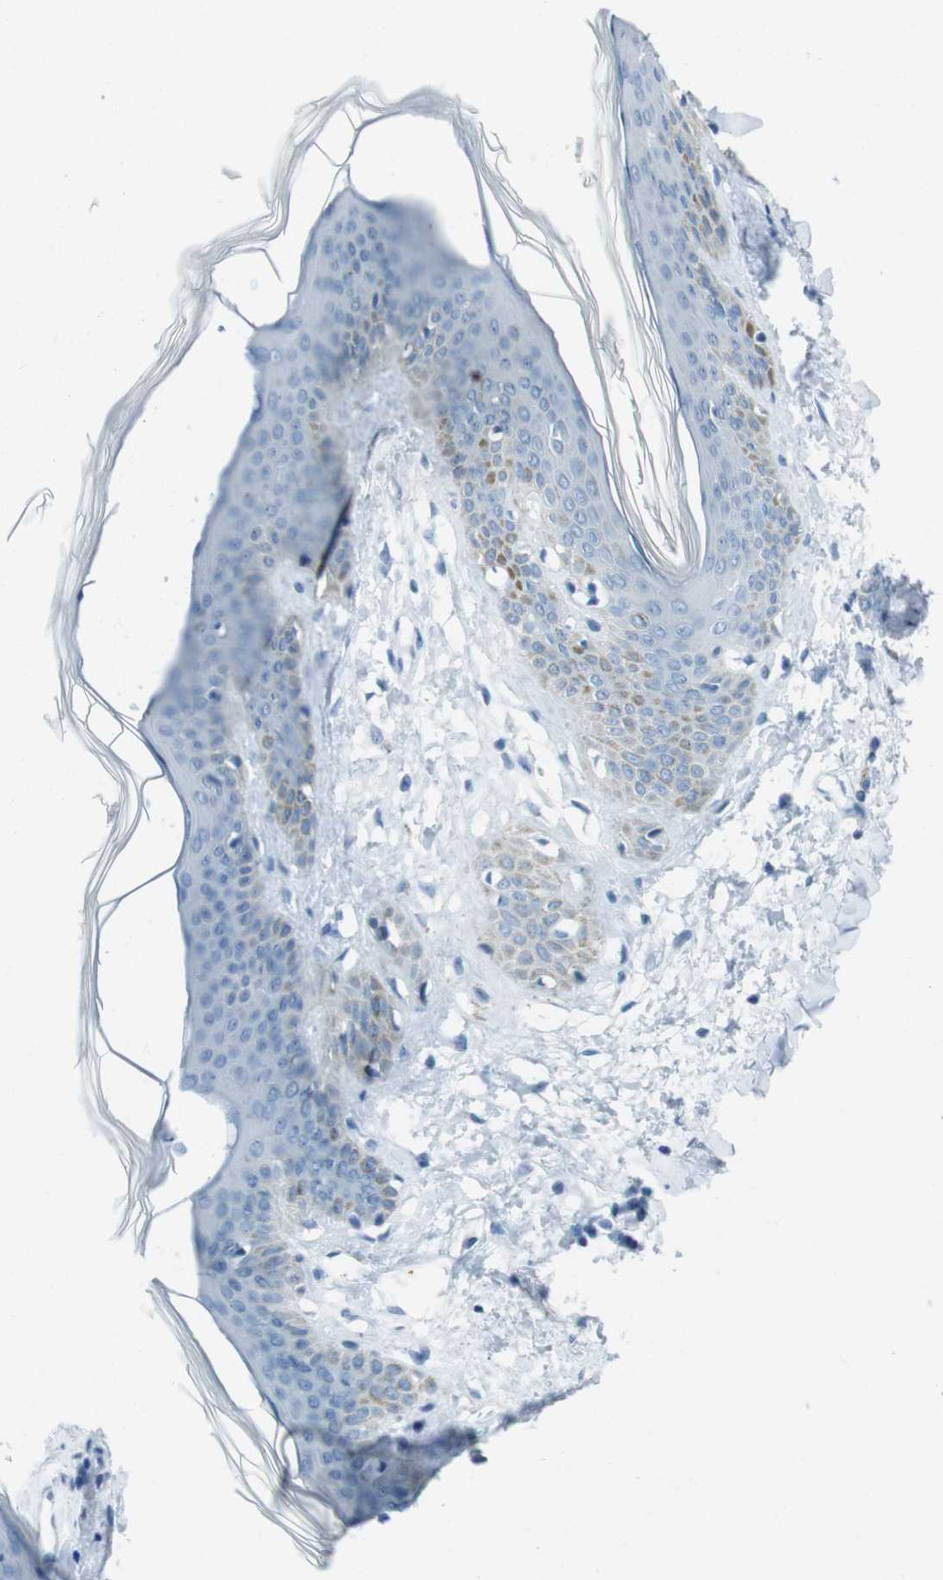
{"staining": {"intensity": "negative", "quantity": "none", "location": "none"}, "tissue": "skin", "cell_type": "Fibroblasts", "image_type": "normal", "snomed": [{"axis": "morphology", "description": "Normal tissue, NOS"}, {"axis": "topography", "description": "Skin"}], "caption": "A high-resolution photomicrograph shows immunohistochemistry (IHC) staining of unremarkable skin, which demonstrates no significant staining in fibroblasts. The staining is performed using DAB (3,3'-diaminobenzidine) brown chromogen with nuclei counter-stained in using hematoxylin.", "gene": "TMEM207", "patient": {"sex": "female", "age": 17}}